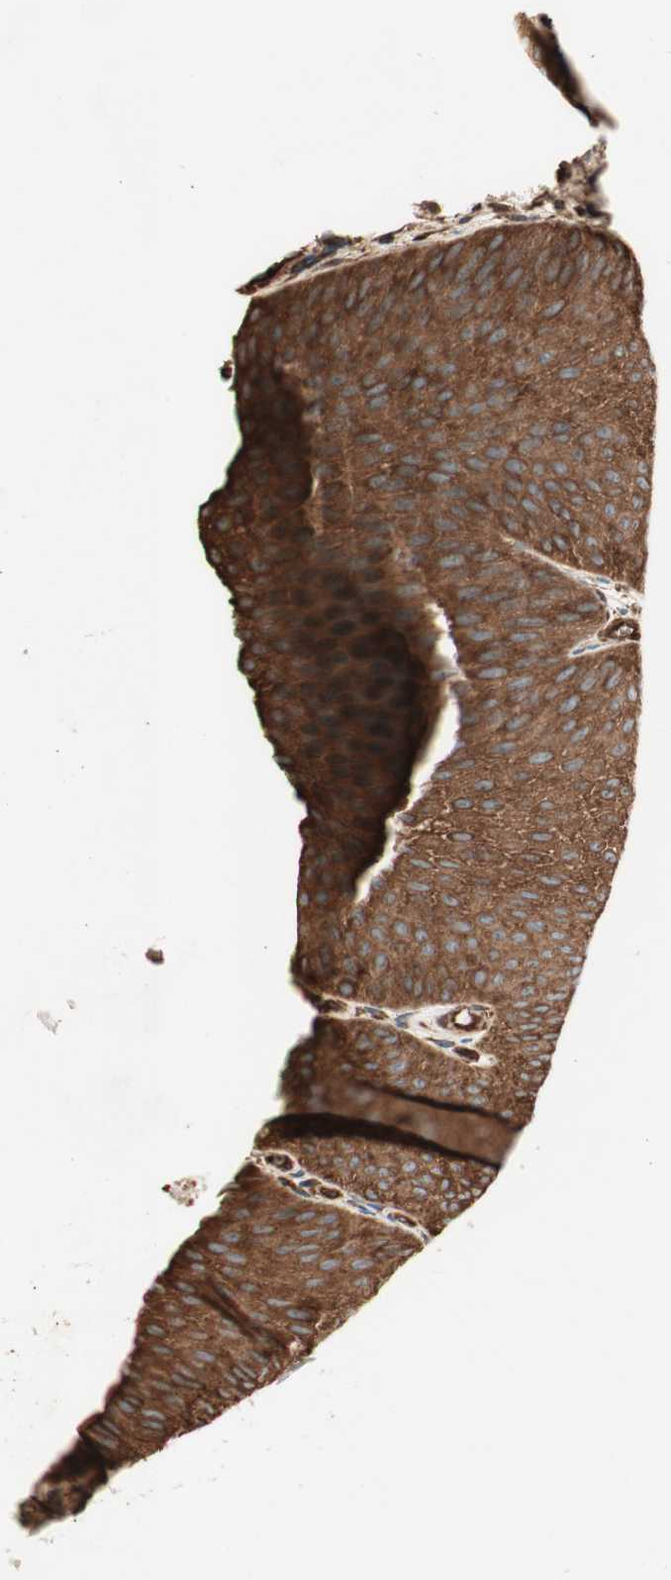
{"staining": {"intensity": "strong", "quantity": ">75%", "location": "cytoplasmic/membranous"}, "tissue": "urothelial cancer", "cell_type": "Tumor cells", "image_type": "cancer", "snomed": [{"axis": "morphology", "description": "Urothelial carcinoma, Low grade"}, {"axis": "topography", "description": "Urinary bladder"}], "caption": "Low-grade urothelial carcinoma was stained to show a protein in brown. There is high levels of strong cytoplasmic/membranous positivity in approximately >75% of tumor cells.", "gene": "TCP11L1", "patient": {"sex": "female", "age": 60}}